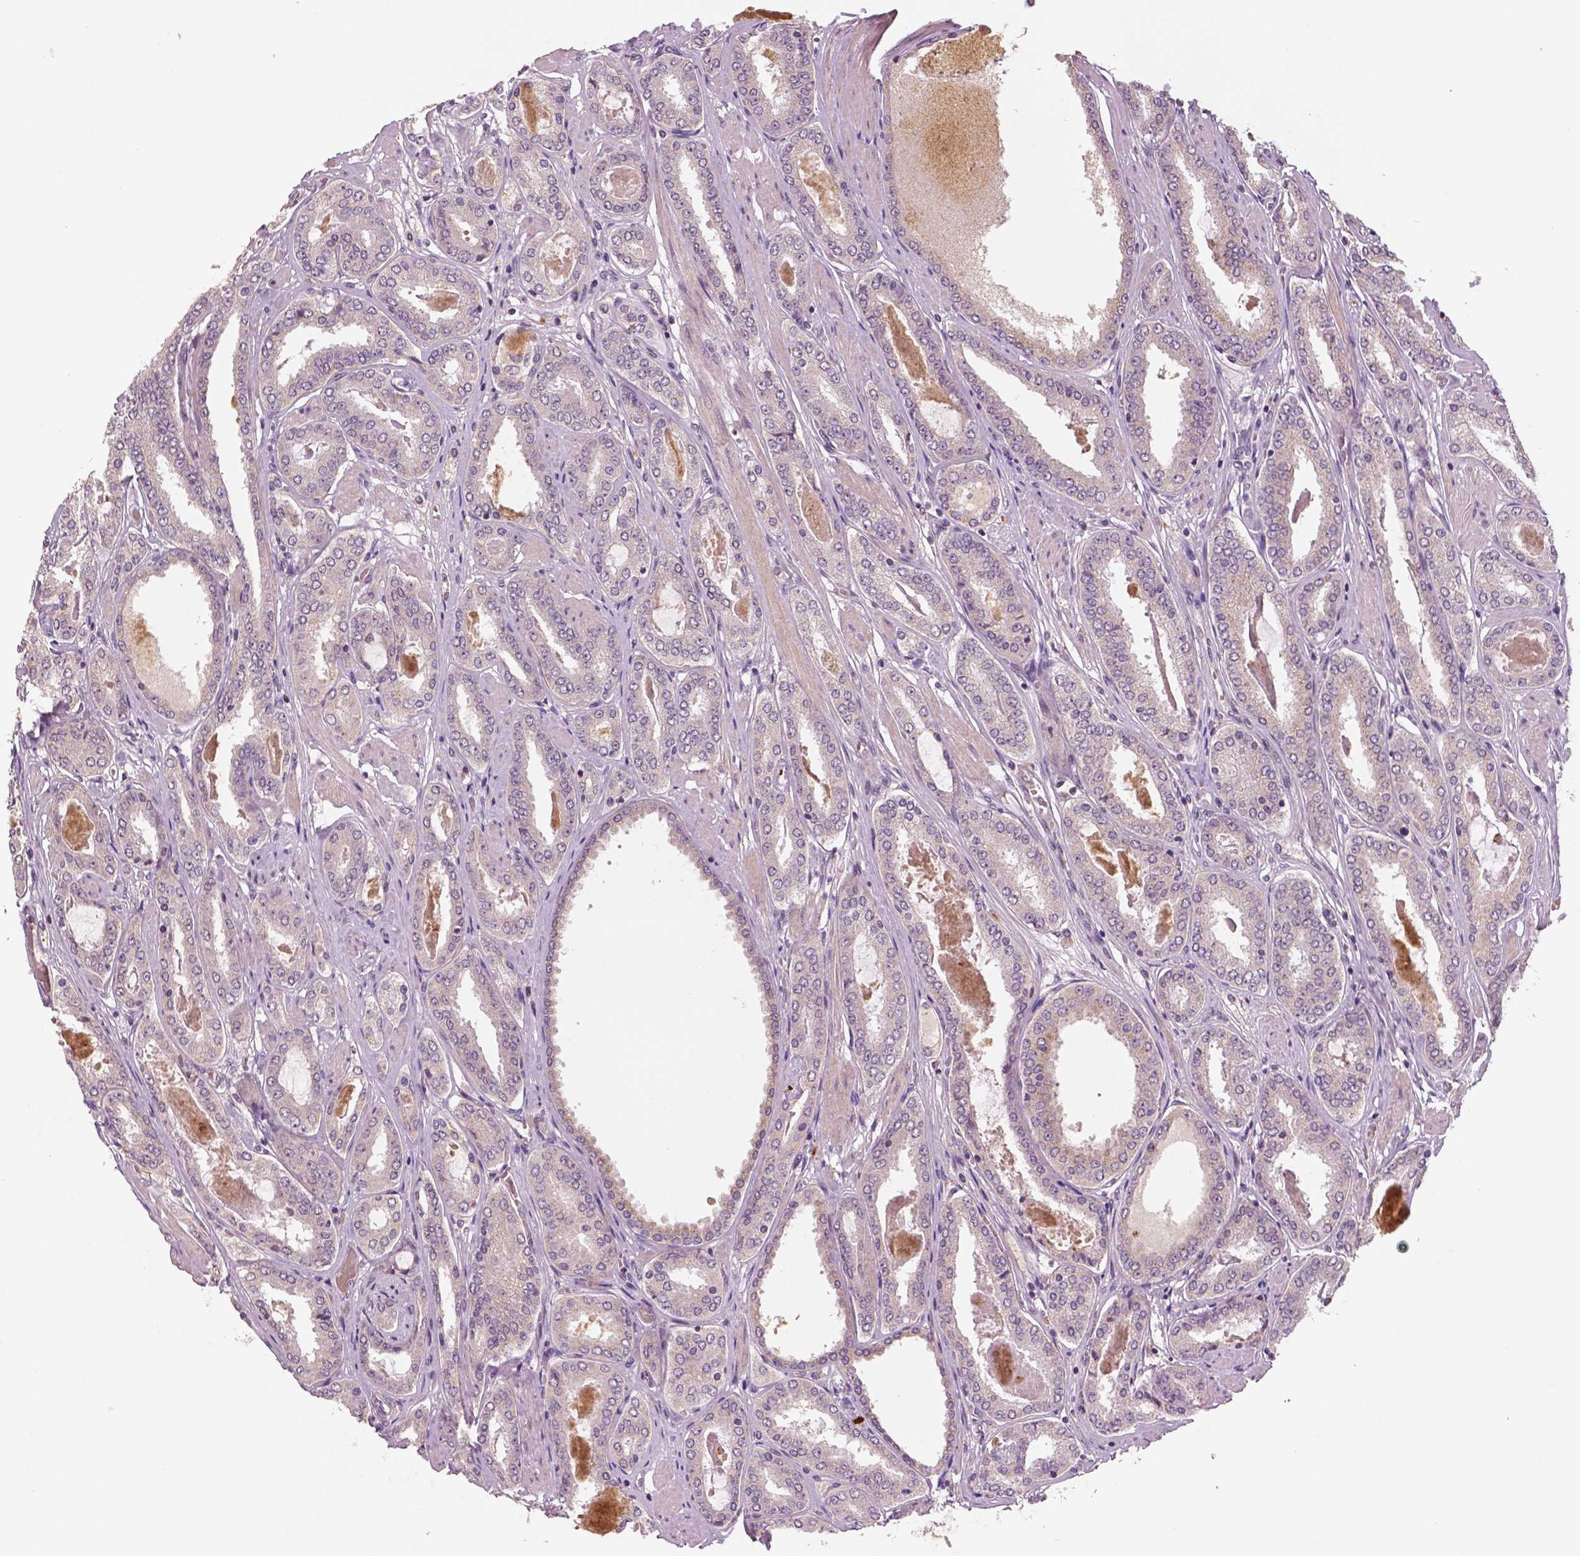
{"staining": {"intensity": "negative", "quantity": "none", "location": "none"}, "tissue": "prostate cancer", "cell_type": "Tumor cells", "image_type": "cancer", "snomed": [{"axis": "morphology", "description": "Adenocarcinoma, High grade"}, {"axis": "topography", "description": "Prostate"}], "caption": "The histopathology image reveals no significant positivity in tumor cells of prostate high-grade adenocarcinoma.", "gene": "MKI67", "patient": {"sex": "male", "age": 63}}